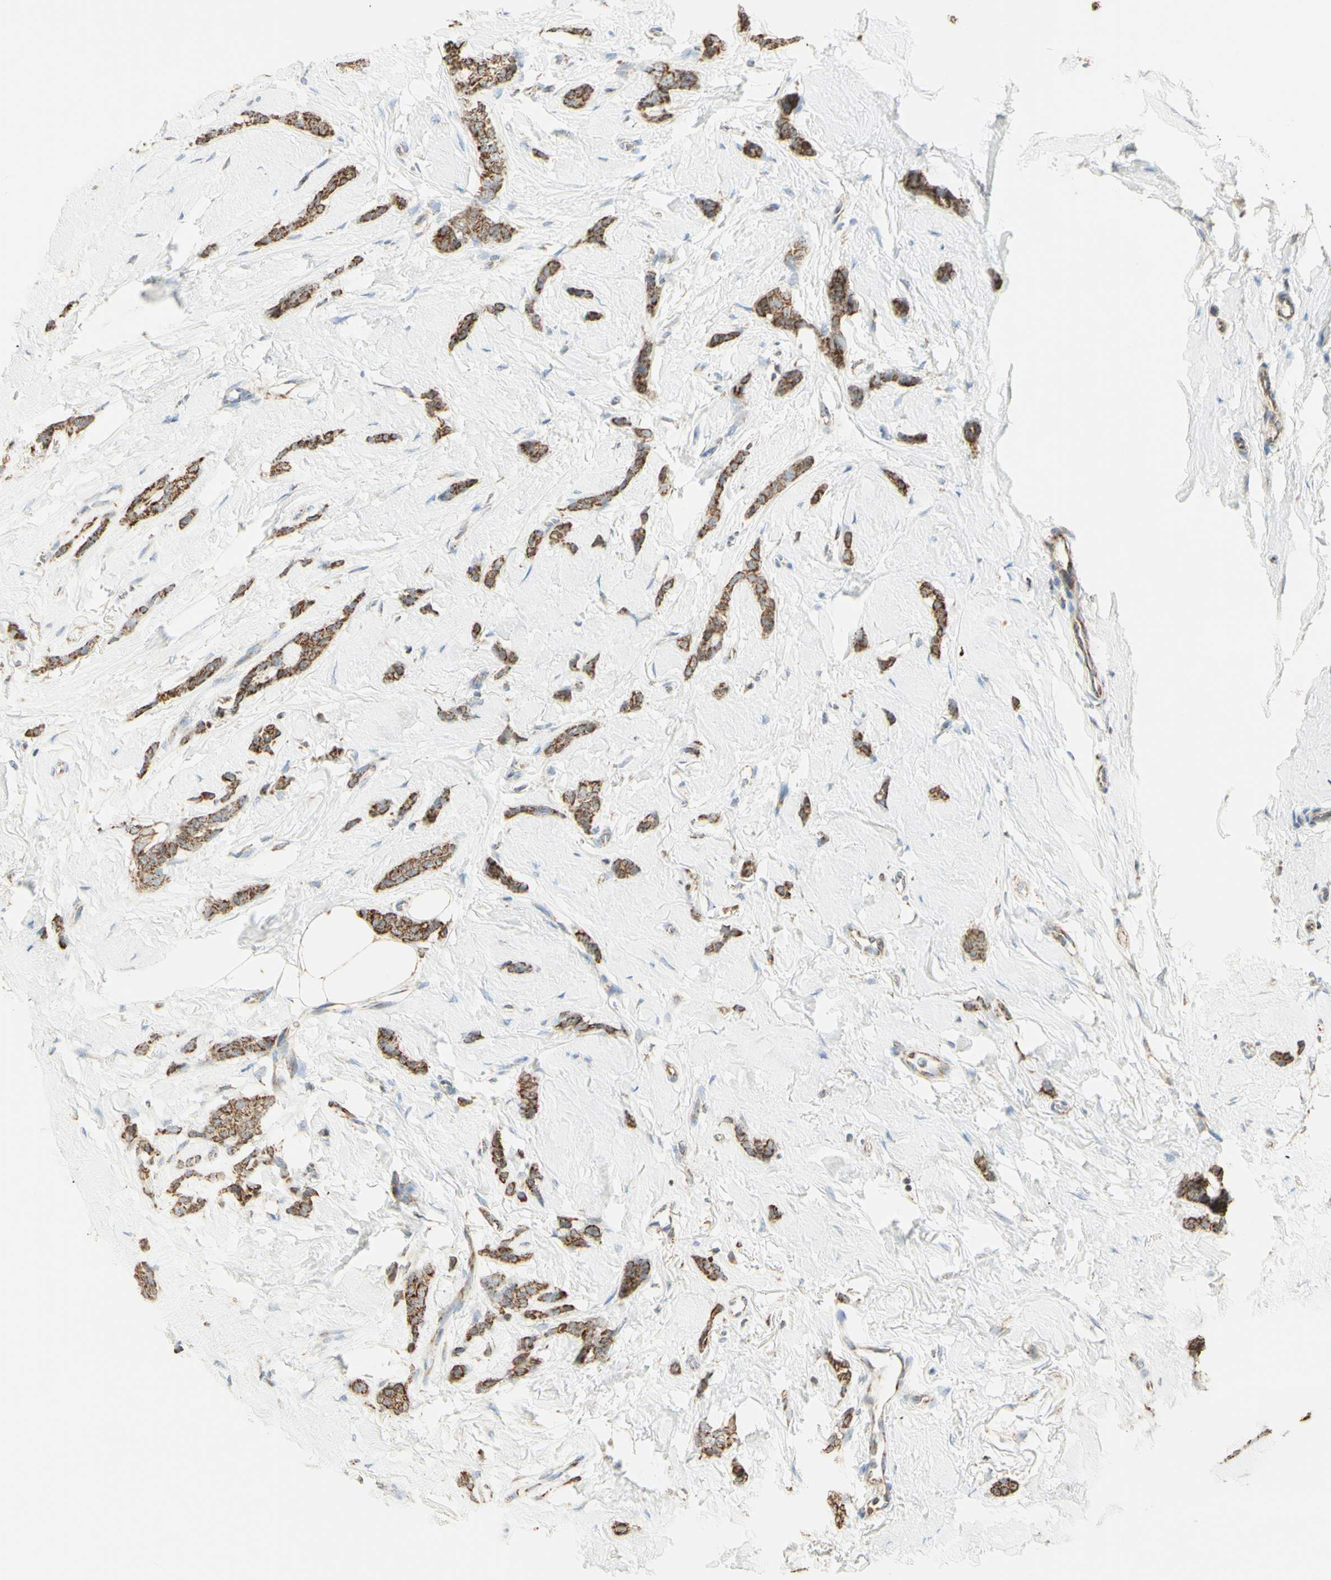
{"staining": {"intensity": "moderate", "quantity": ">75%", "location": "cytoplasmic/membranous"}, "tissue": "breast cancer", "cell_type": "Tumor cells", "image_type": "cancer", "snomed": [{"axis": "morphology", "description": "Lobular carcinoma"}, {"axis": "topography", "description": "Skin"}, {"axis": "topography", "description": "Breast"}], "caption": "Moderate cytoplasmic/membranous positivity for a protein is seen in approximately >75% of tumor cells of lobular carcinoma (breast) using immunohistochemistry (IHC).", "gene": "LETM1", "patient": {"sex": "female", "age": 46}}